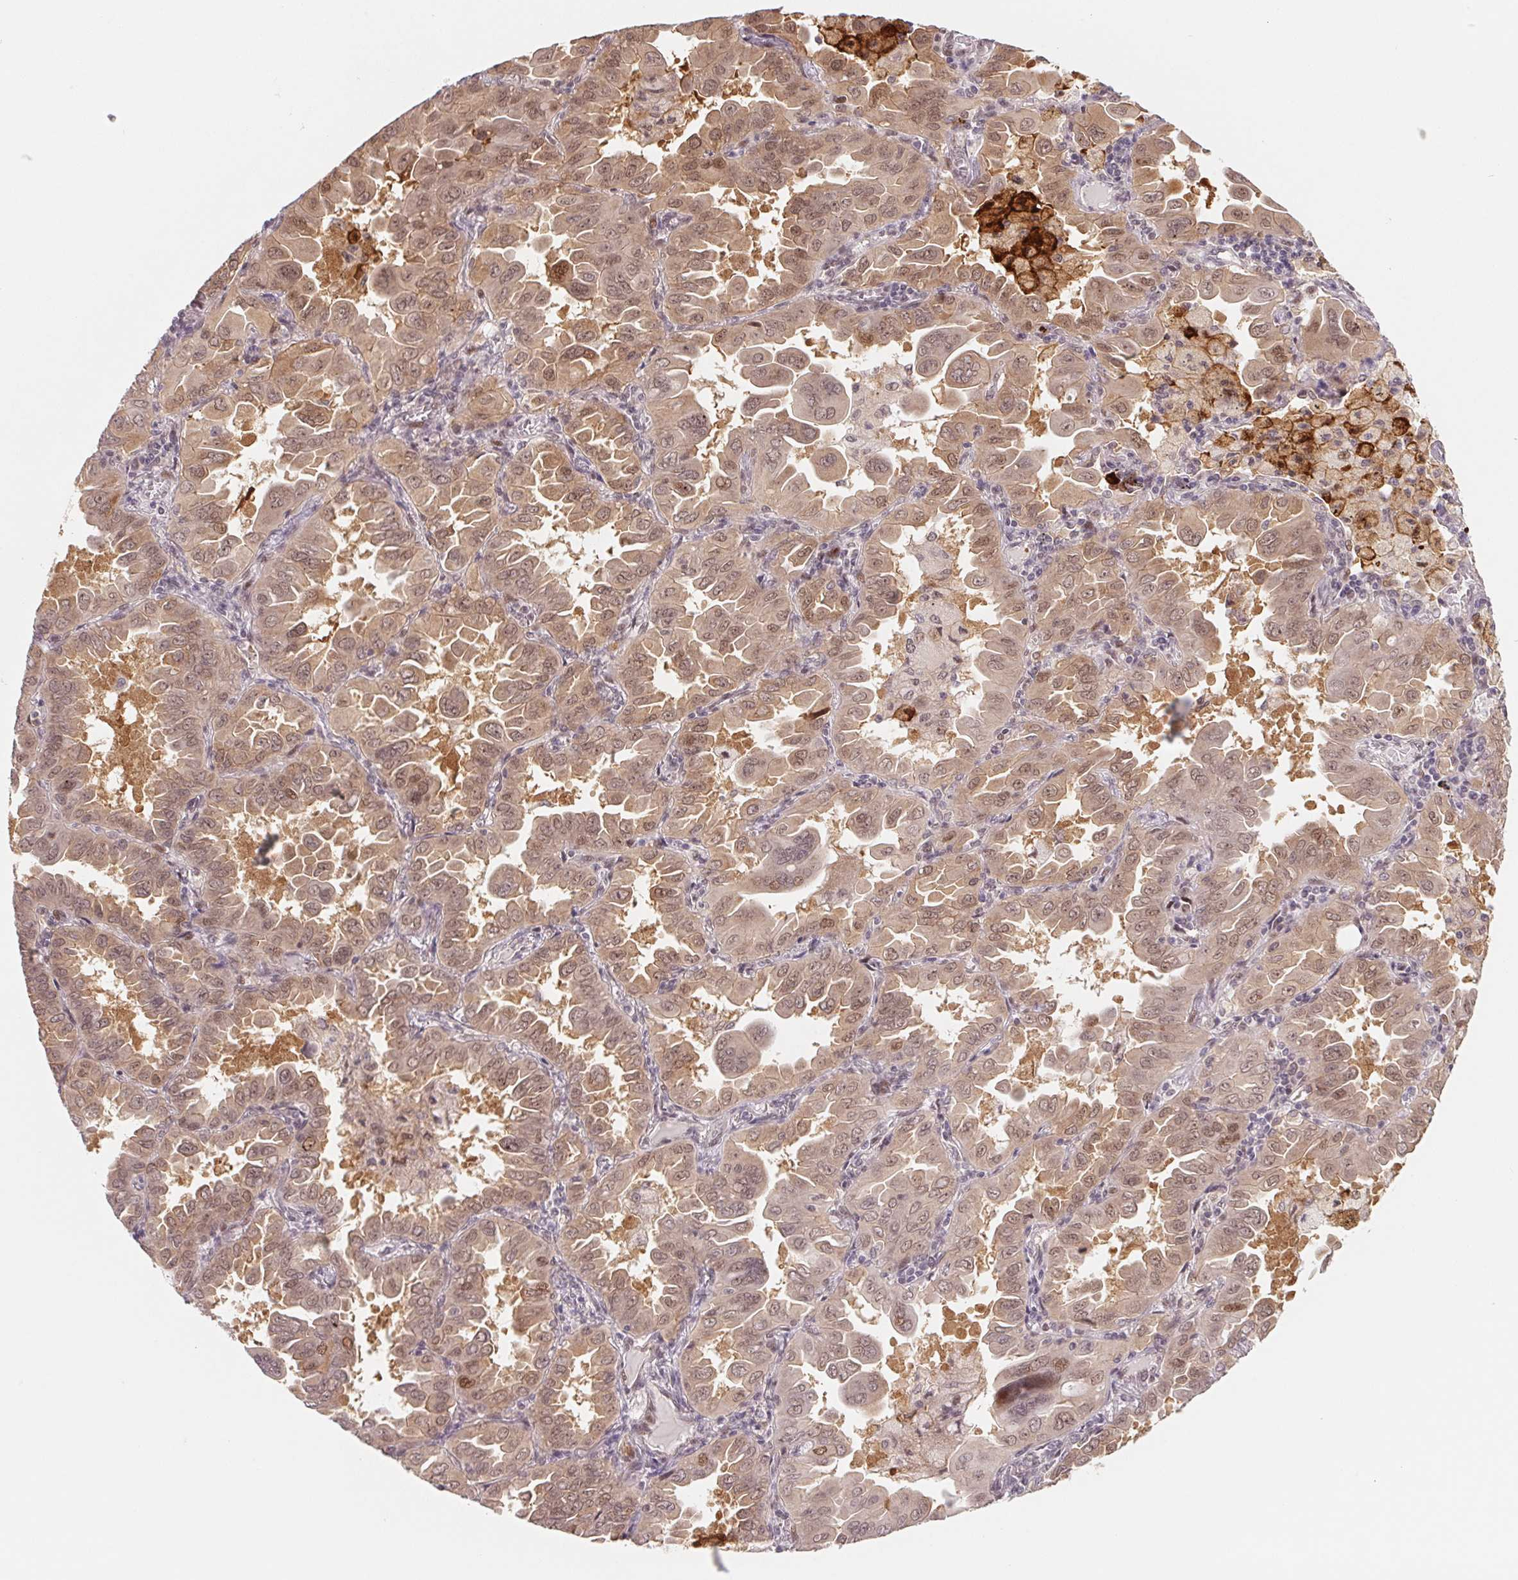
{"staining": {"intensity": "moderate", "quantity": ">75%", "location": "cytoplasmic/membranous,nuclear"}, "tissue": "lung cancer", "cell_type": "Tumor cells", "image_type": "cancer", "snomed": [{"axis": "morphology", "description": "Adenocarcinoma, NOS"}, {"axis": "topography", "description": "Lung"}], "caption": "This photomicrograph shows IHC staining of lung cancer, with medium moderate cytoplasmic/membranous and nuclear expression in approximately >75% of tumor cells.", "gene": "DNAJB6", "patient": {"sex": "male", "age": 64}}